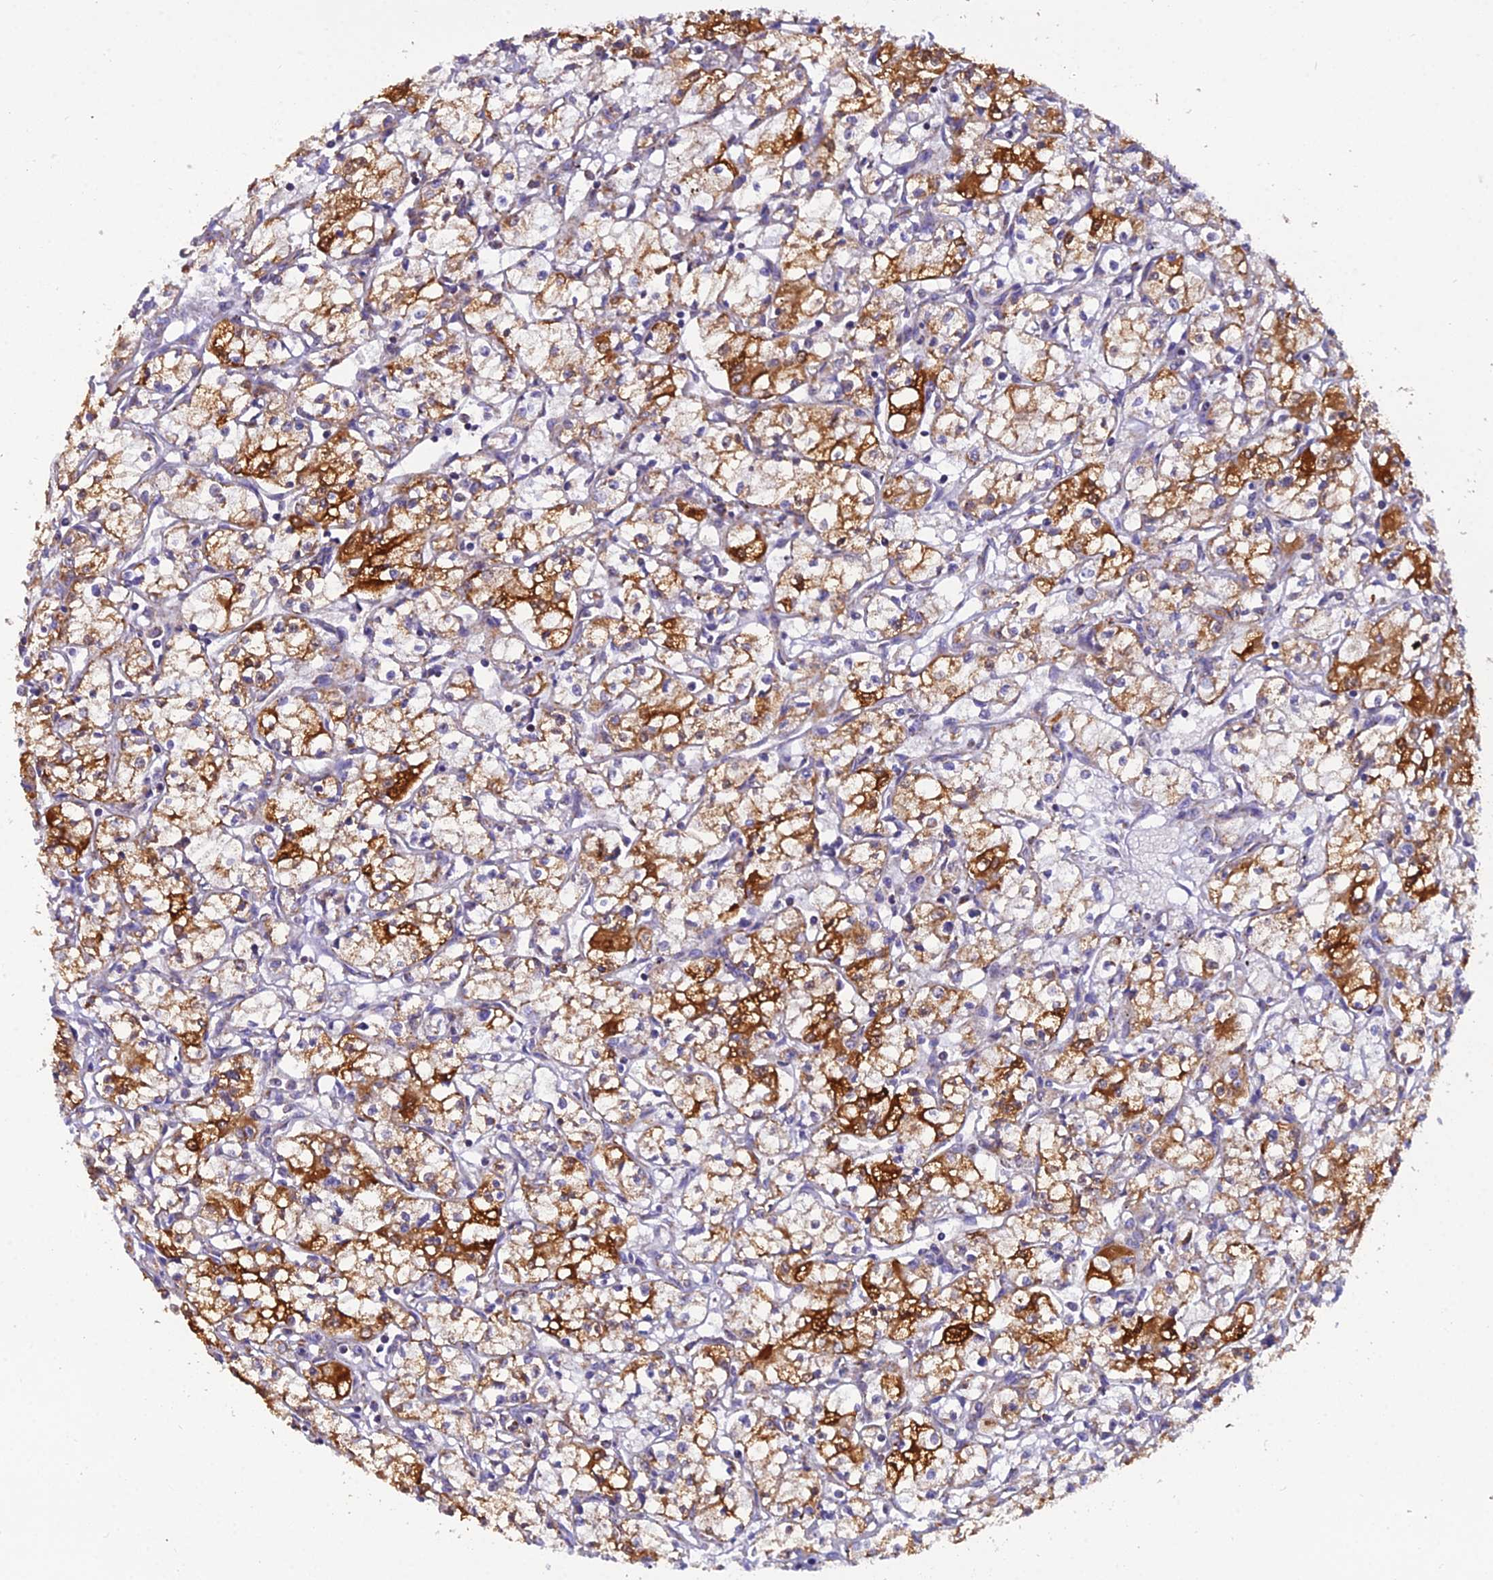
{"staining": {"intensity": "strong", "quantity": "25%-75%", "location": "cytoplasmic/membranous"}, "tissue": "renal cancer", "cell_type": "Tumor cells", "image_type": "cancer", "snomed": [{"axis": "morphology", "description": "Adenocarcinoma, NOS"}, {"axis": "topography", "description": "Kidney"}], "caption": "Immunohistochemistry of renal cancer shows high levels of strong cytoplasmic/membranous staining in approximately 25%-75% of tumor cells.", "gene": "GPD1", "patient": {"sex": "male", "age": 59}}